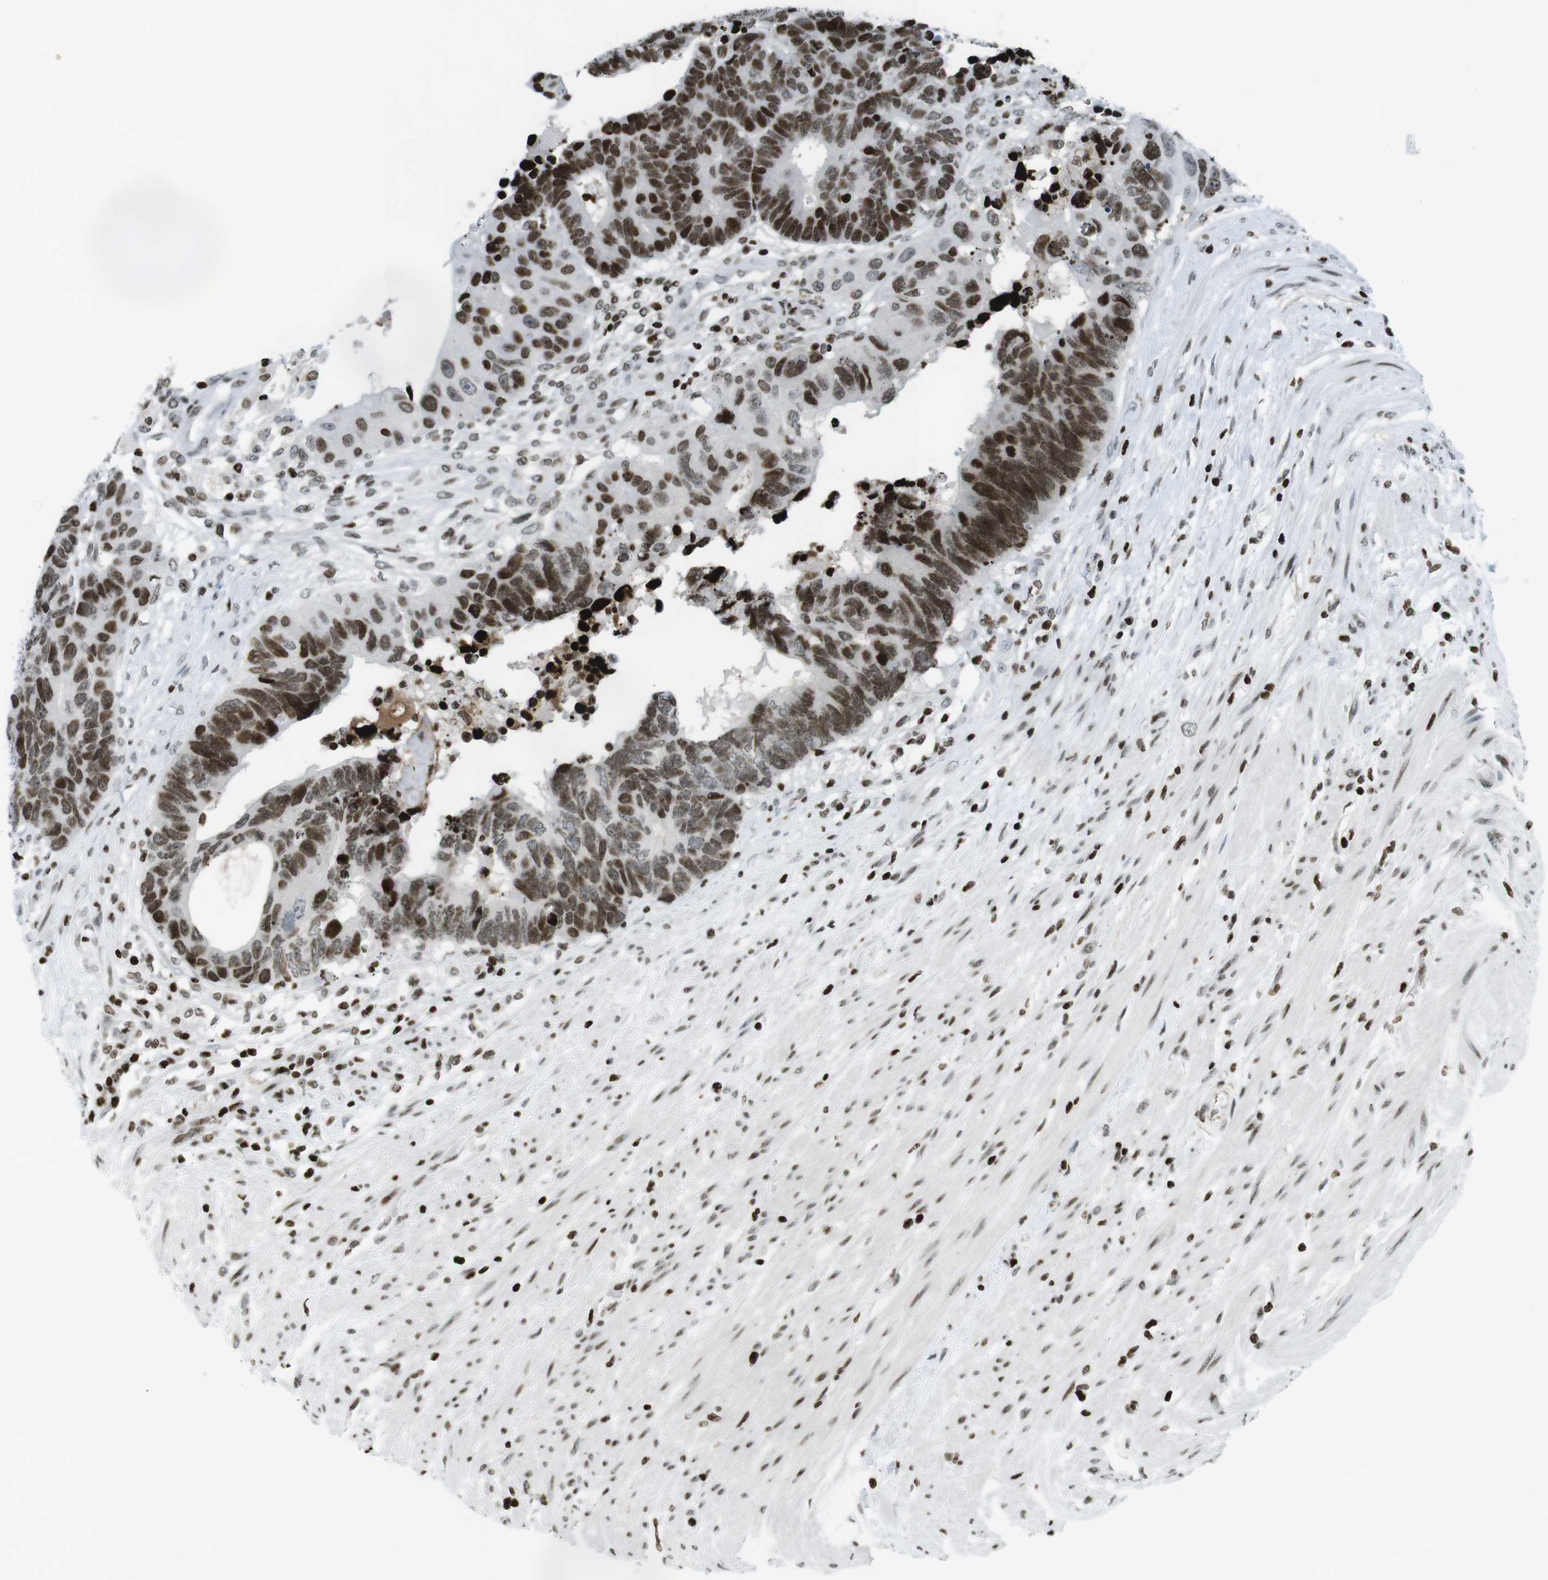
{"staining": {"intensity": "strong", "quantity": ">75%", "location": "nuclear"}, "tissue": "colorectal cancer", "cell_type": "Tumor cells", "image_type": "cancer", "snomed": [{"axis": "morphology", "description": "Adenocarcinoma, NOS"}, {"axis": "topography", "description": "Rectum"}], "caption": "A brown stain shows strong nuclear positivity of a protein in colorectal cancer tumor cells.", "gene": "H2AC8", "patient": {"sex": "male", "age": 51}}